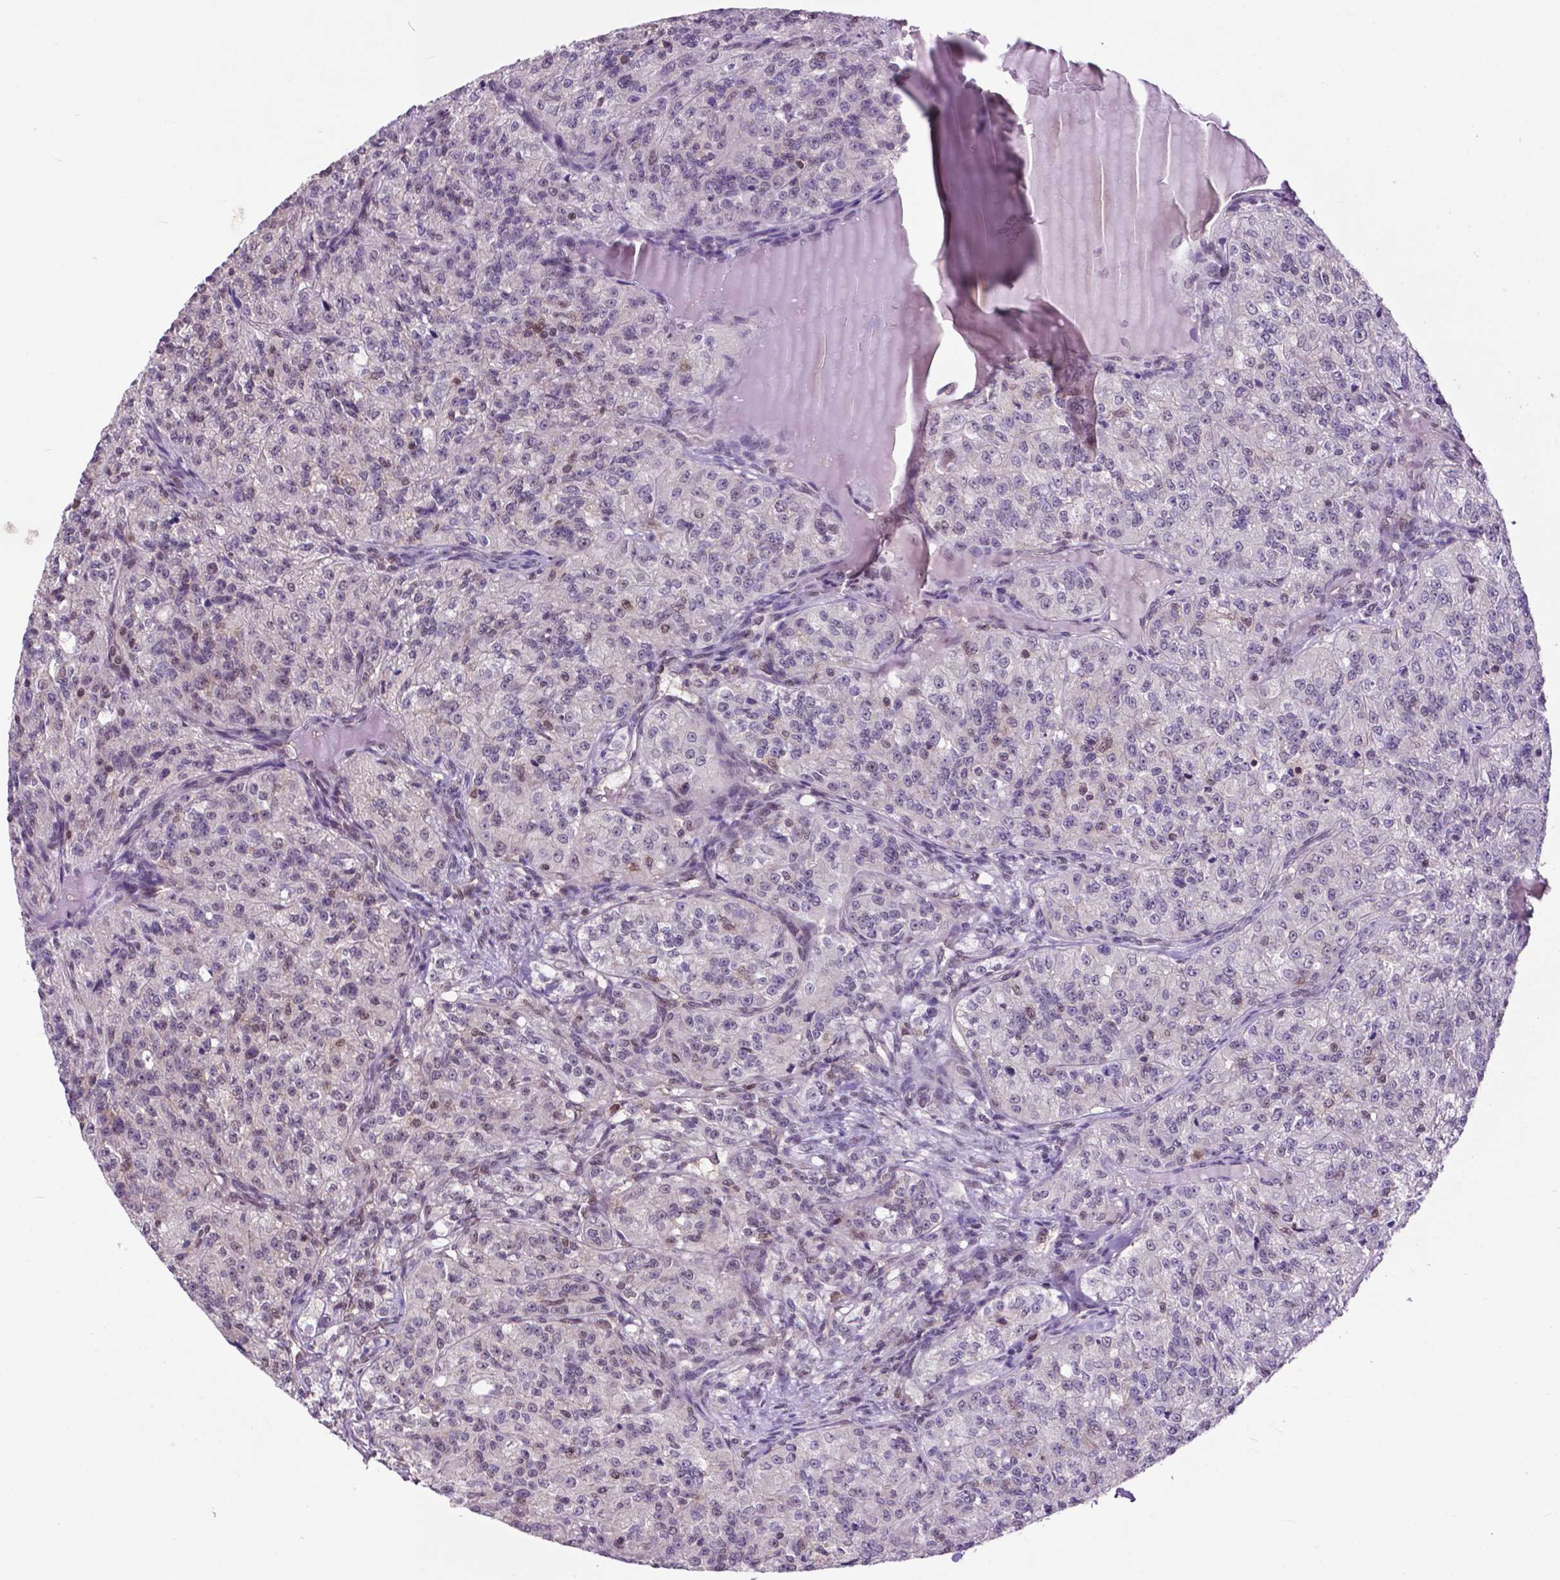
{"staining": {"intensity": "negative", "quantity": "none", "location": "none"}, "tissue": "renal cancer", "cell_type": "Tumor cells", "image_type": "cancer", "snomed": [{"axis": "morphology", "description": "Adenocarcinoma, NOS"}, {"axis": "topography", "description": "Kidney"}], "caption": "Human renal cancer stained for a protein using immunohistochemistry exhibits no staining in tumor cells.", "gene": "FAF1", "patient": {"sex": "female", "age": 63}}